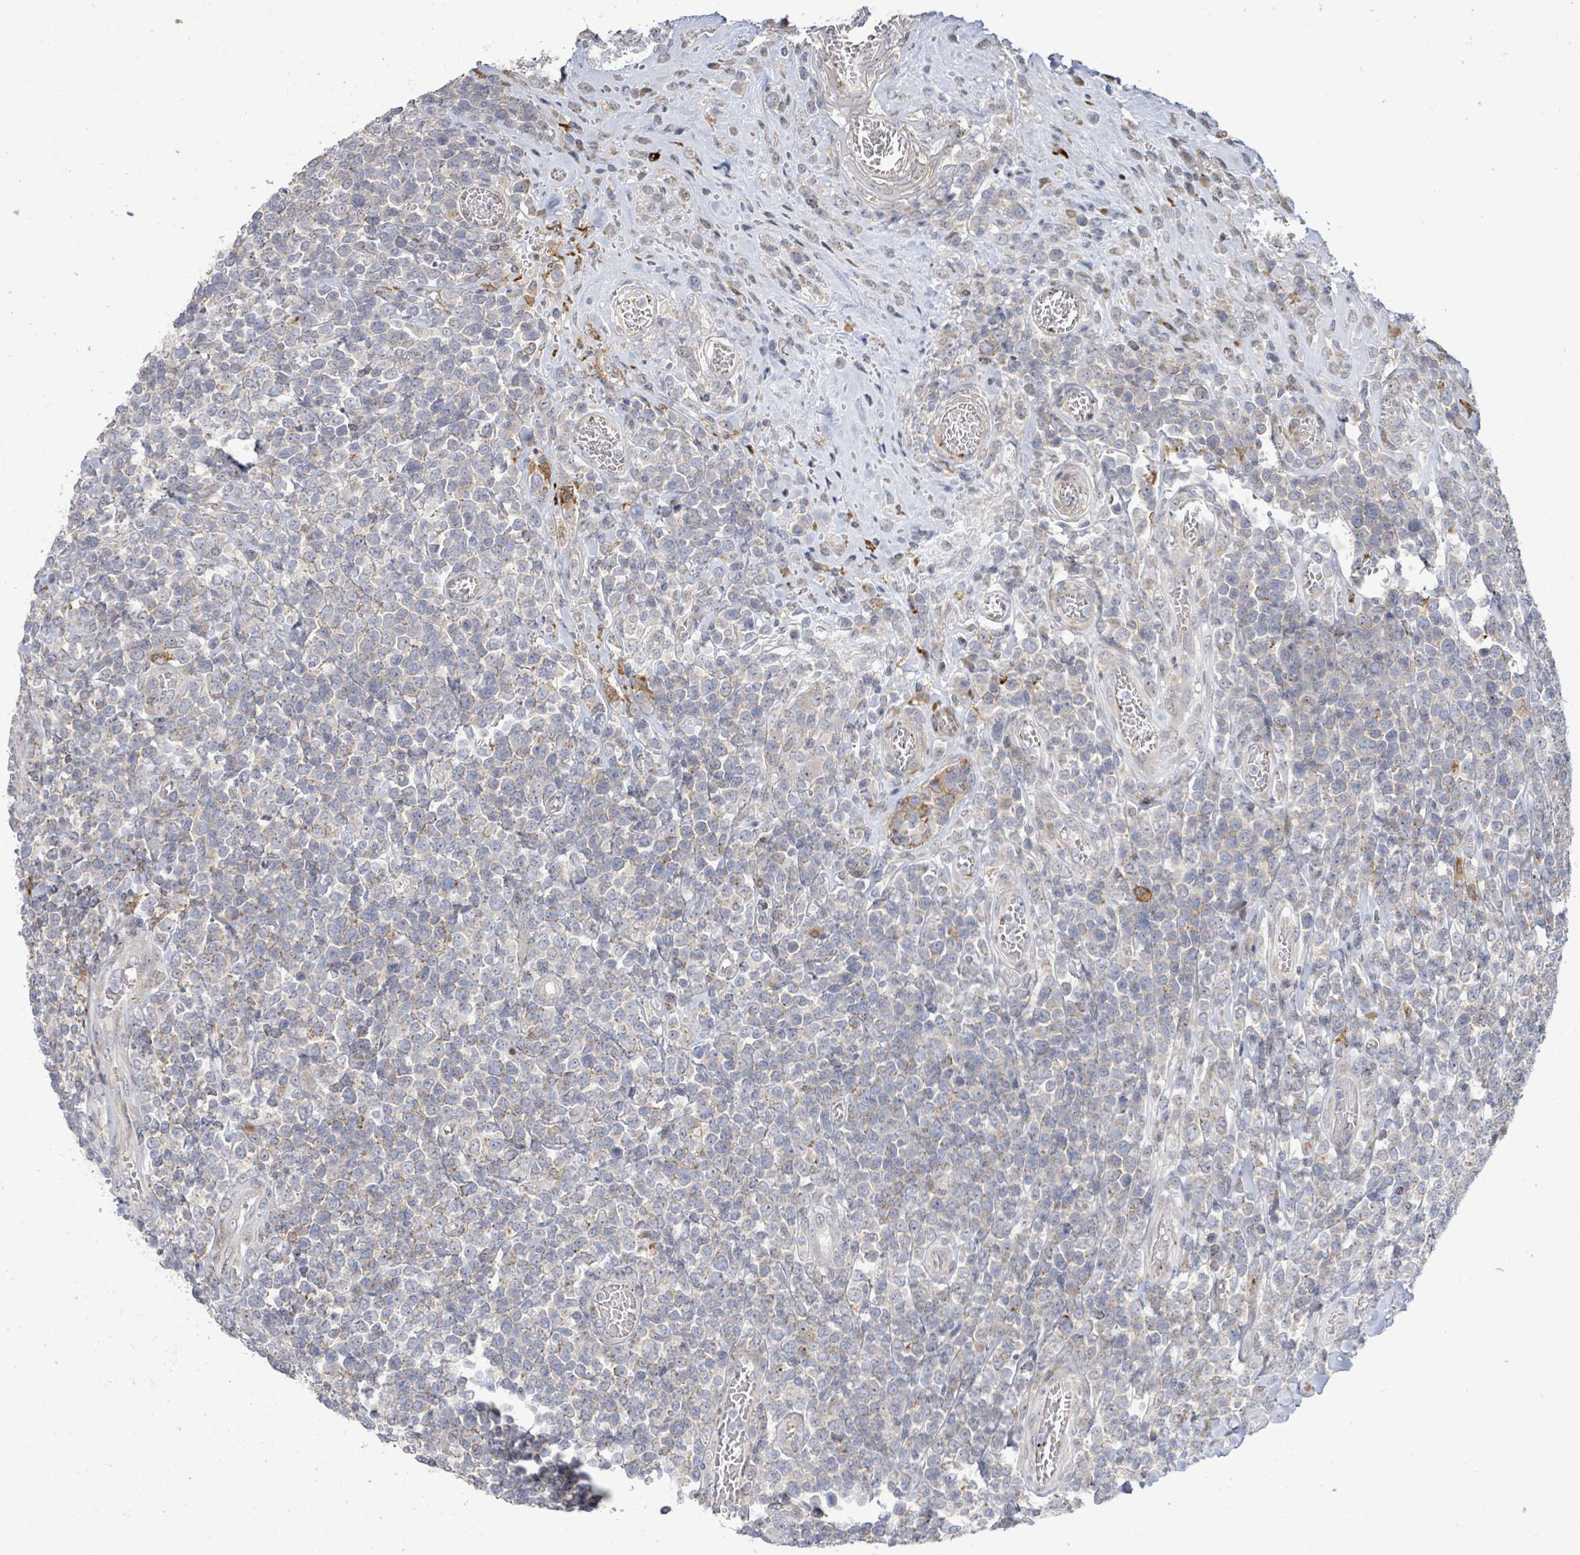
{"staining": {"intensity": "negative", "quantity": "none", "location": "none"}, "tissue": "lymphoma", "cell_type": "Tumor cells", "image_type": "cancer", "snomed": [{"axis": "morphology", "description": "Malignant lymphoma, non-Hodgkin's type, High grade"}, {"axis": "topography", "description": "Soft tissue"}], "caption": "The immunohistochemistry image has no significant positivity in tumor cells of high-grade malignant lymphoma, non-Hodgkin's type tissue. The staining is performed using DAB (3,3'-diaminobenzidine) brown chromogen with nuclei counter-stained in using hematoxylin.", "gene": "LILRA4", "patient": {"sex": "female", "age": 56}}